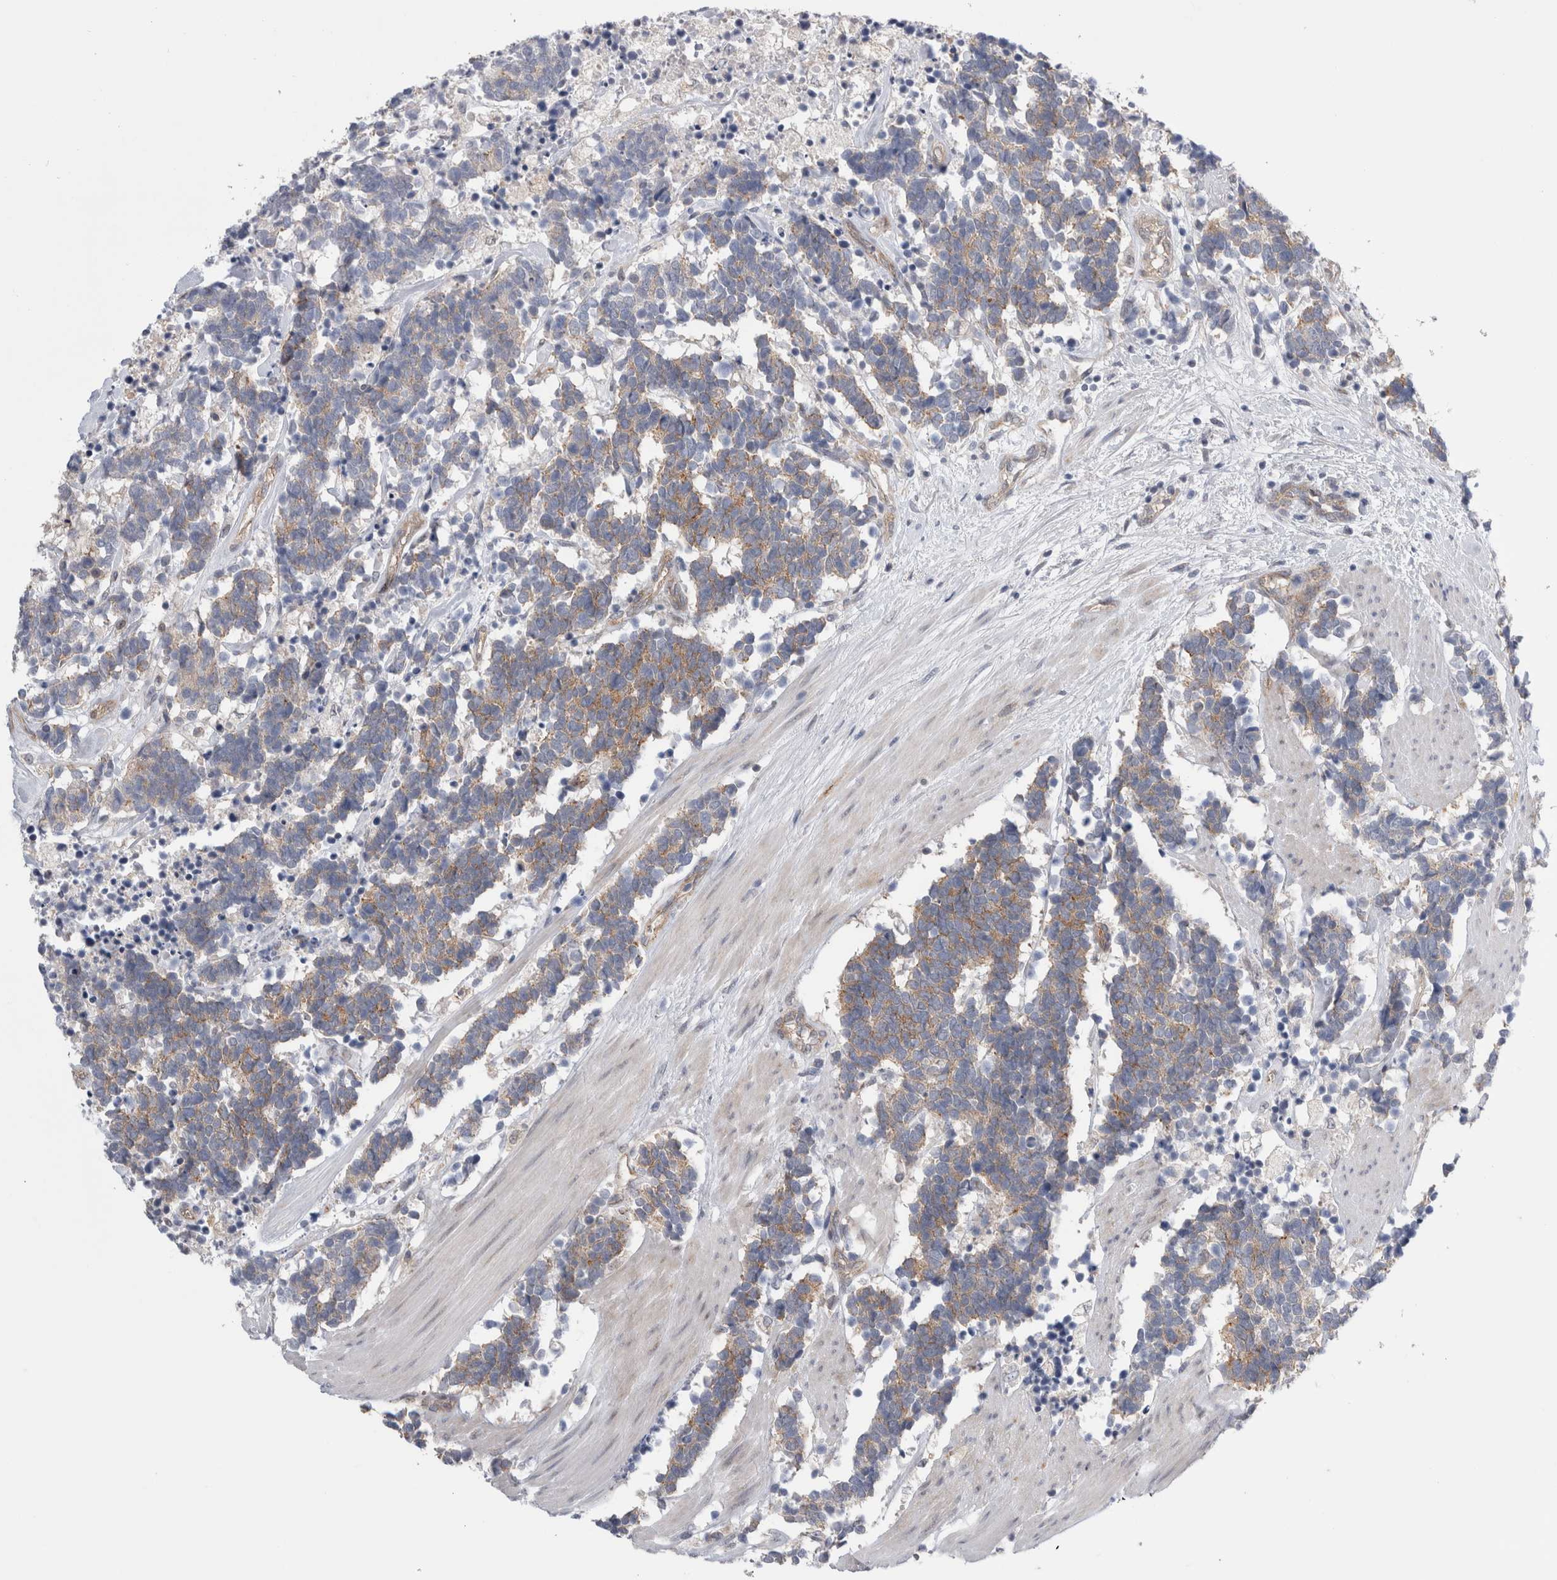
{"staining": {"intensity": "moderate", "quantity": ">75%", "location": "cytoplasmic/membranous"}, "tissue": "carcinoid", "cell_type": "Tumor cells", "image_type": "cancer", "snomed": [{"axis": "morphology", "description": "Carcinoma, NOS"}, {"axis": "morphology", "description": "Carcinoid, malignant, NOS"}, {"axis": "topography", "description": "Urinary bladder"}], "caption": "Immunohistochemistry micrograph of carcinoma stained for a protein (brown), which displays medium levels of moderate cytoplasmic/membranous positivity in approximately >75% of tumor cells.", "gene": "TAFA5", "patient": {"sex": "male", "age": 57}}